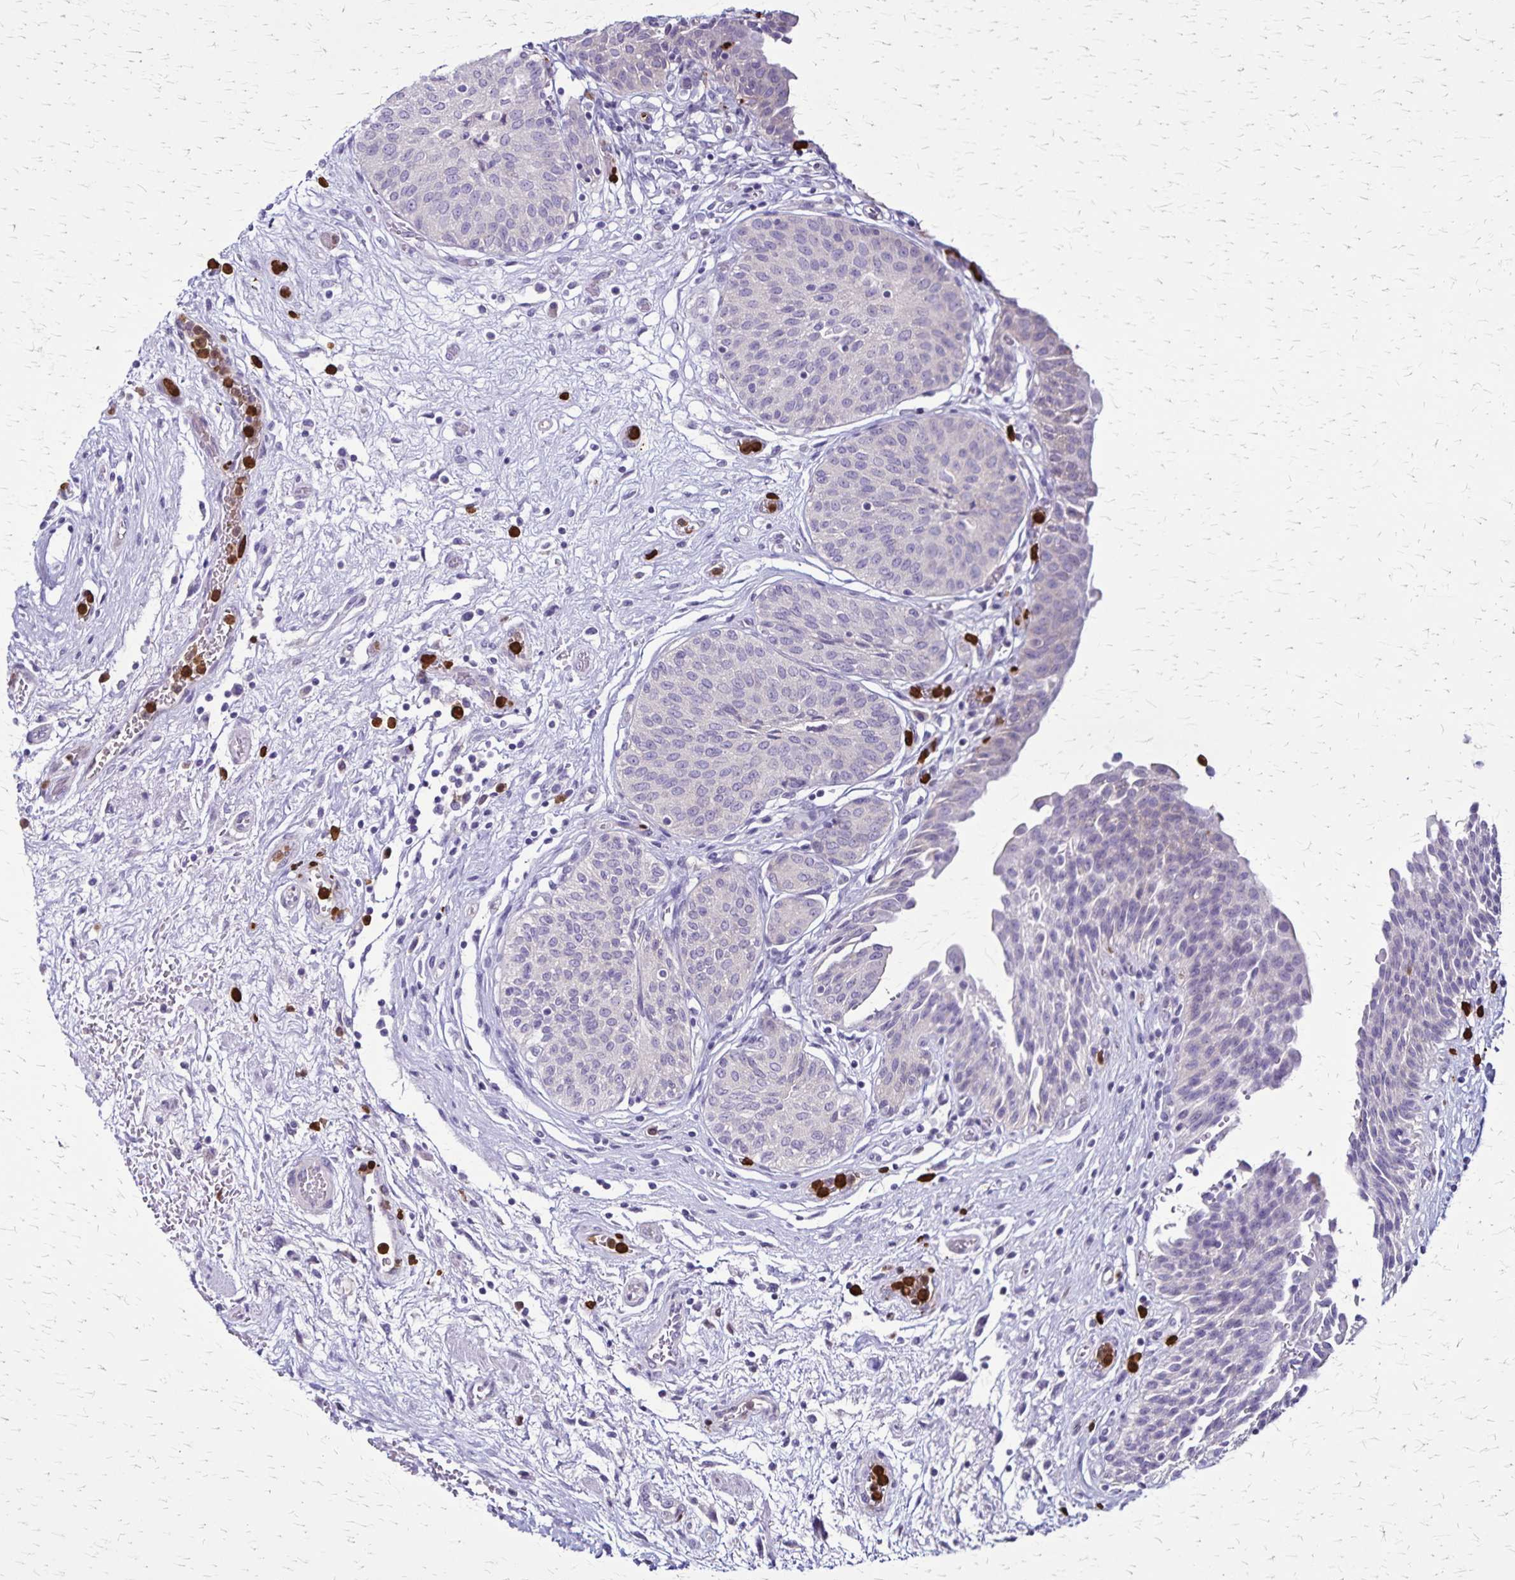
{"staining": {"intensity": "negative", "quantity": "none", "location": "none"}, "tissue": "urinary bladder", "cell_type": "Urothelial cells", "image_type": "normal", "snomed": [{"axis": "morphology", "description": "Normal tissue, NOS"}, {"axis": "topography", "description": "Urinary bladder"}], "caption": "The immunohistochemistry micrograph has no significant positivity in urothelial cells of urinary bladder. (Stains: DAB (3,3'-diaminobenzidine) immunohistochemistry with hematoxylin counter stain, Microscopy: brightfield microscopy at high magnification).", "gene": "ULBP3", "patient": {"sex": "male", "age": 68}}